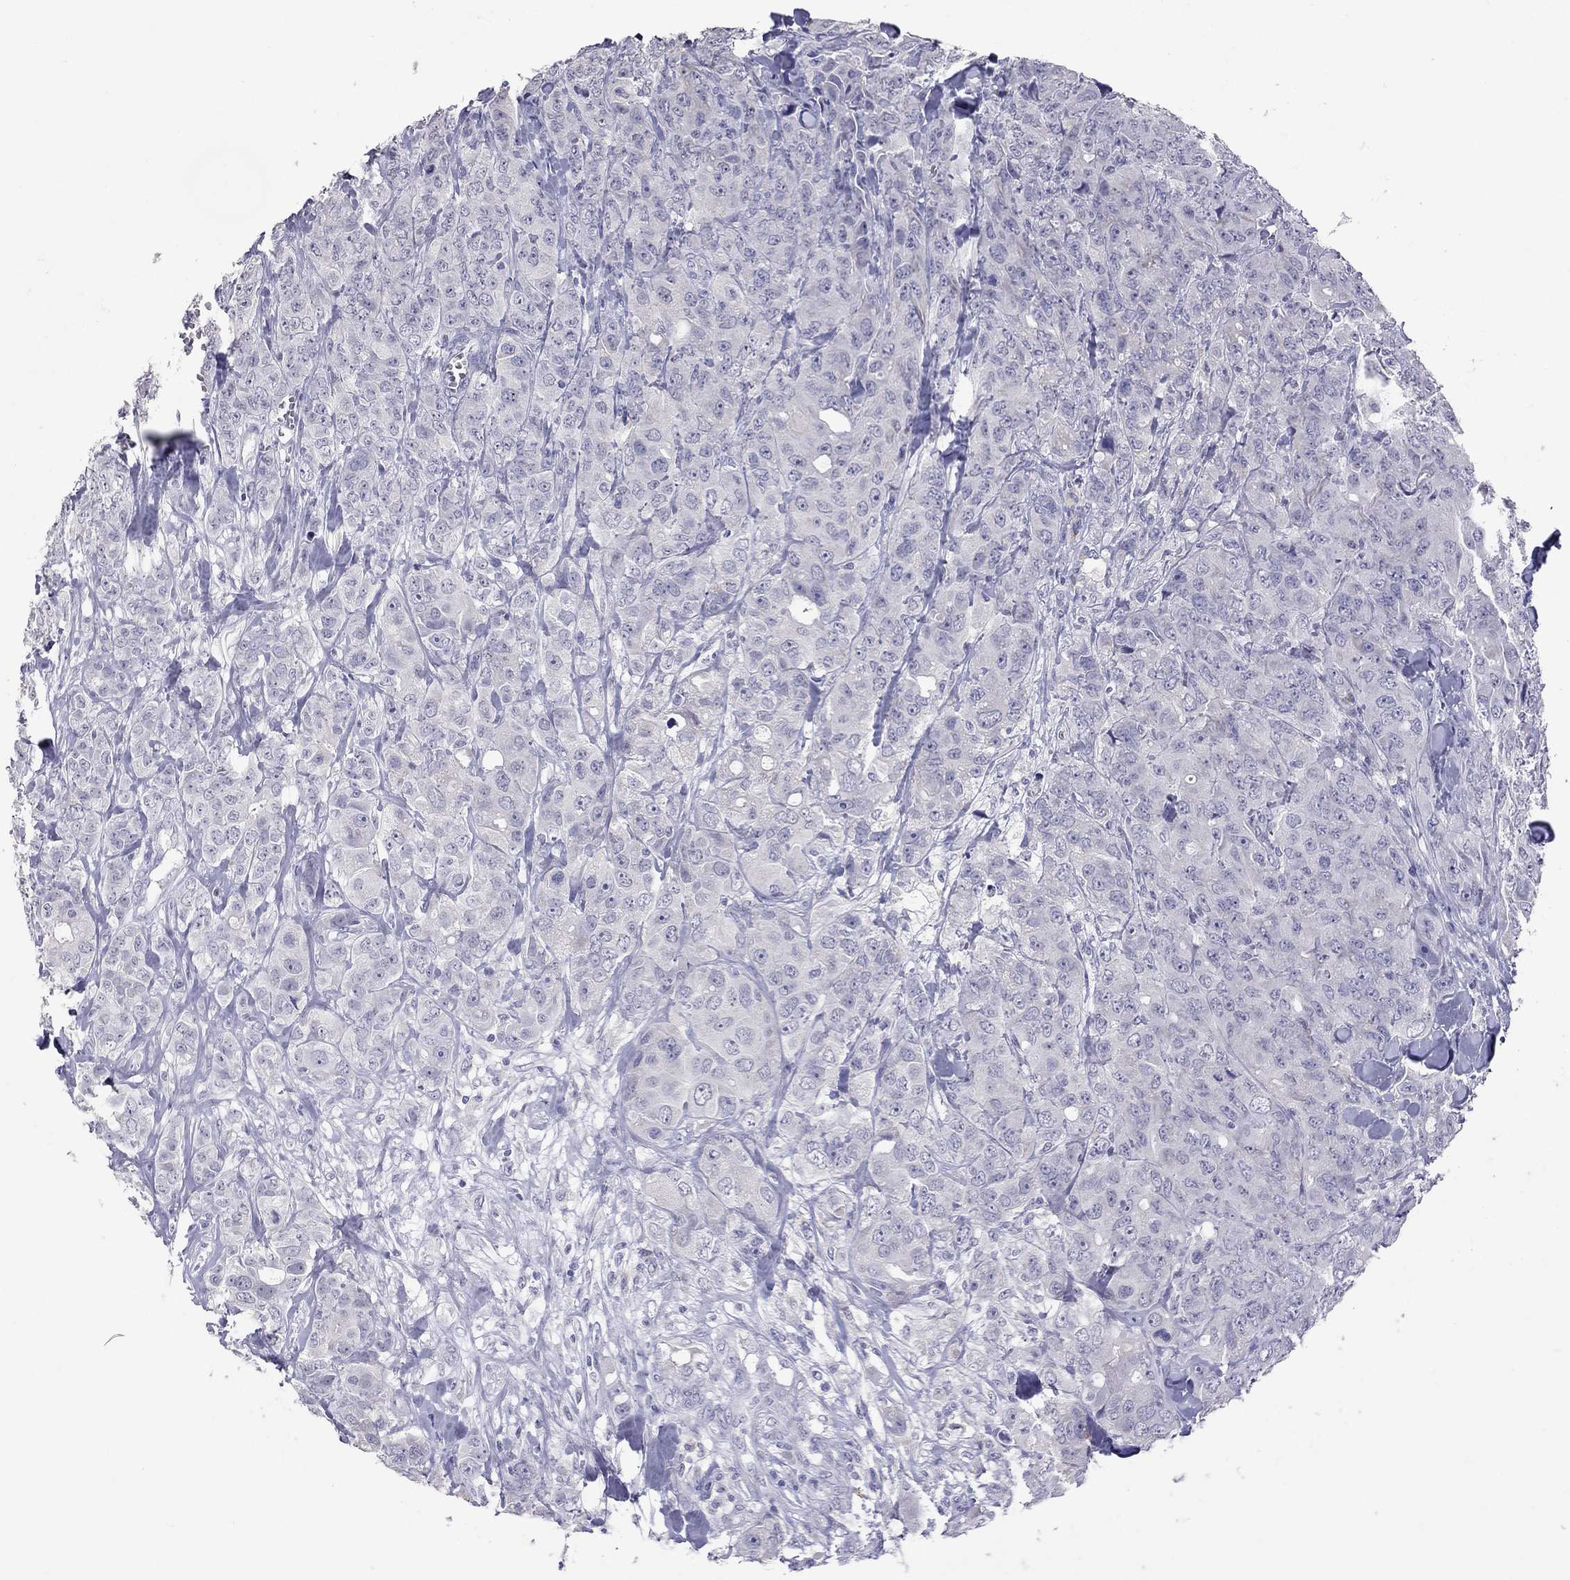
{"staining": {"intensity": "negative", "quantity": "none", "location": "none"}, "tissue": "breast cancer", "cell_type": "Tumor cells", "image_type": "cancer", "snomed": [{"axis": "morphology", "description": "Duct carcinoma"}, {"axis": "topography", "description": "Breast"}], "caption": "Human breast cancer (invasive ductal carcinoma) stained for a protein using IHC reveals no expression in tumor cells.", "gene": "SLAMF1", "patient": {"sex": "female", "age": 43}}